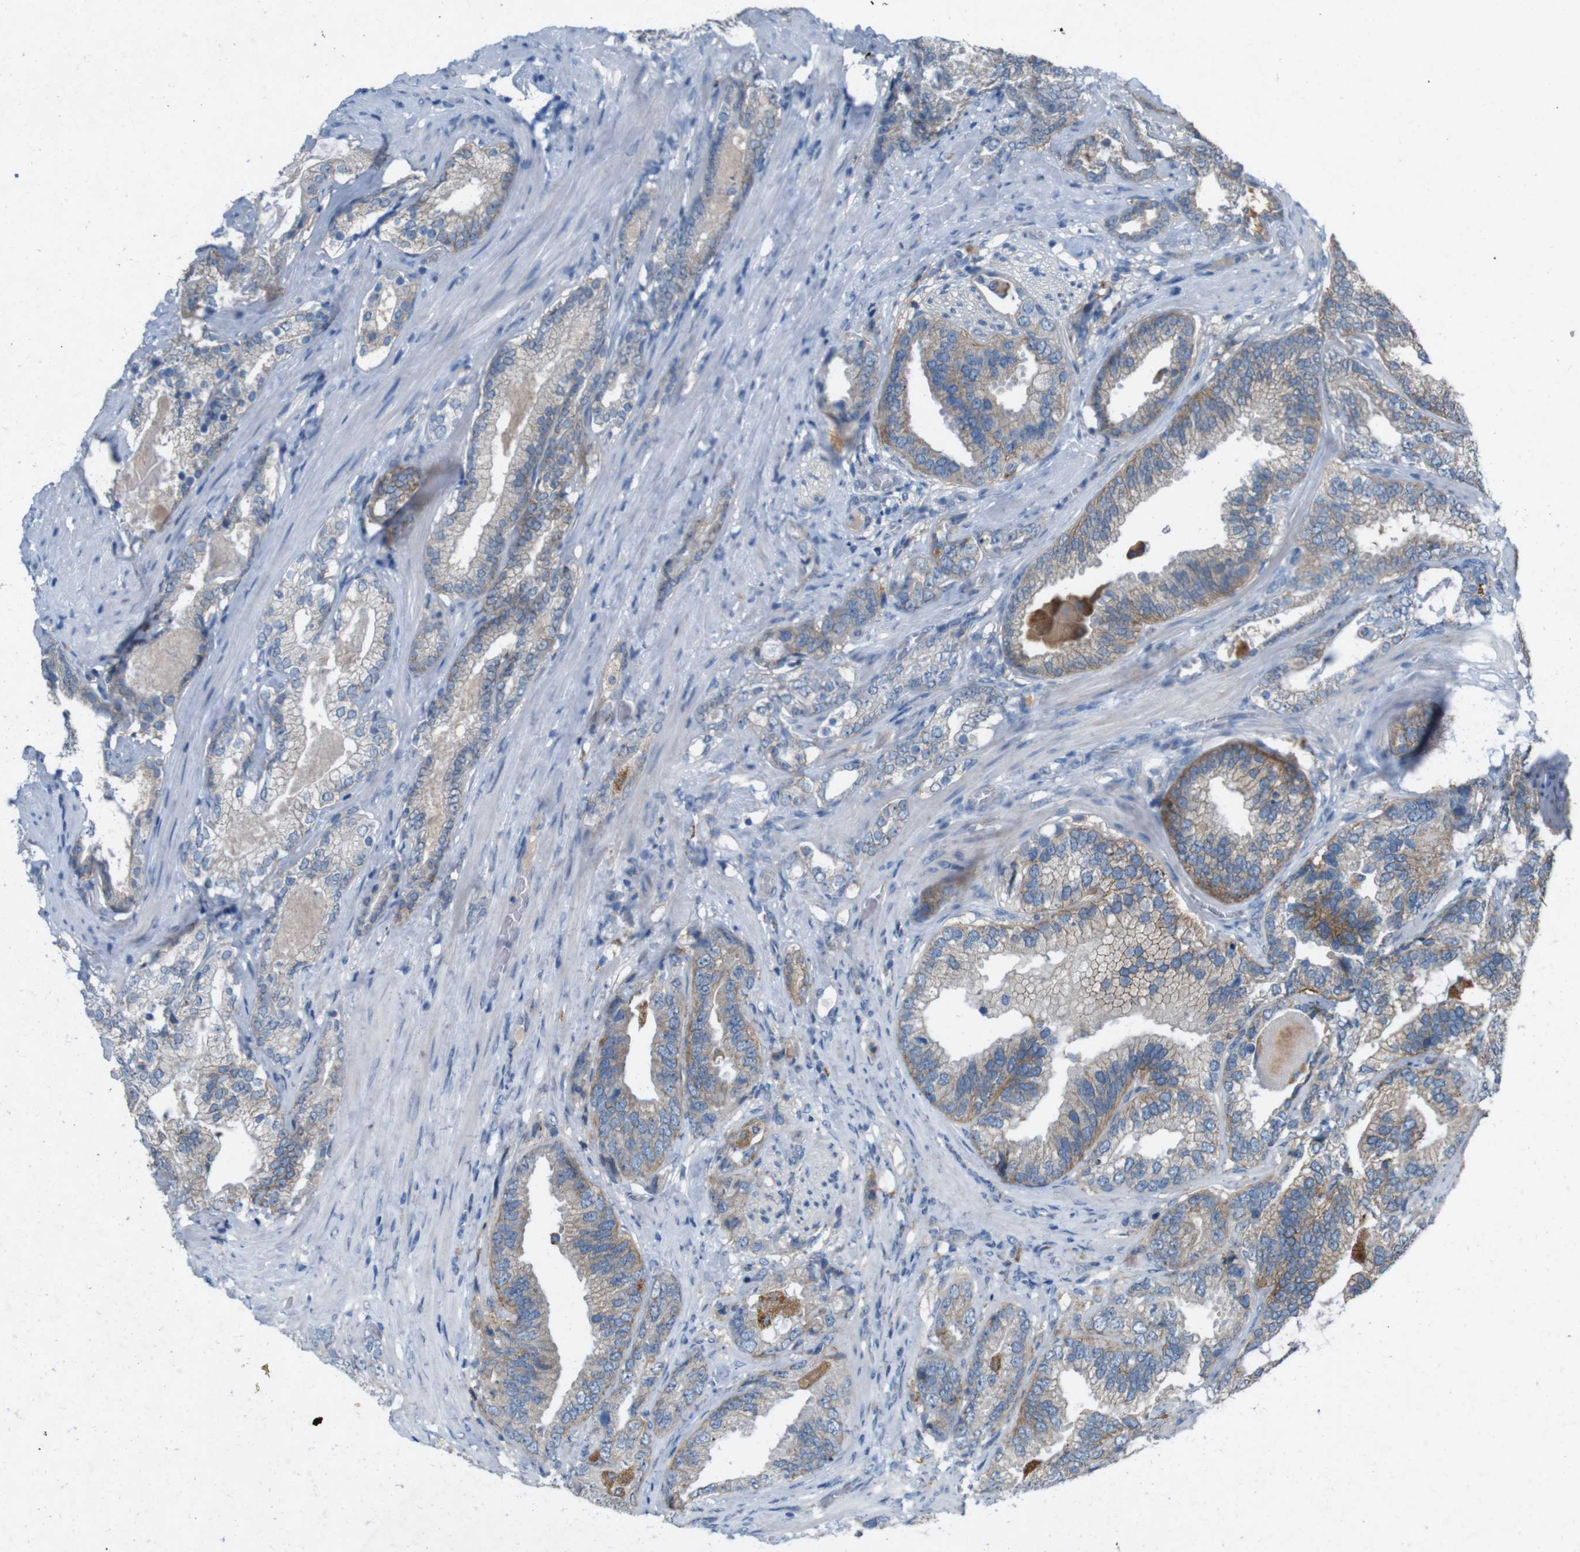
{"staining": {"intensity": "weak", "quantity": "25%-75%", "location": "cytoplasmic/membranous"}, "tissue": "prostate cancer", "cell_type": "Tumor cells", "image_type": "cancer", "snomed": [{"axis": "morphology", "description": "Adenocarcinoma, Low grade"}, {"axis": "topography", "description": "Prostate"}], "caption": "Adenocarcinoma (low-grade) (prostate) stained with a protein marker displays weak staining in tumor cells.", "gene": "PVR", "patient": {"sex": "male", "age": 59}}